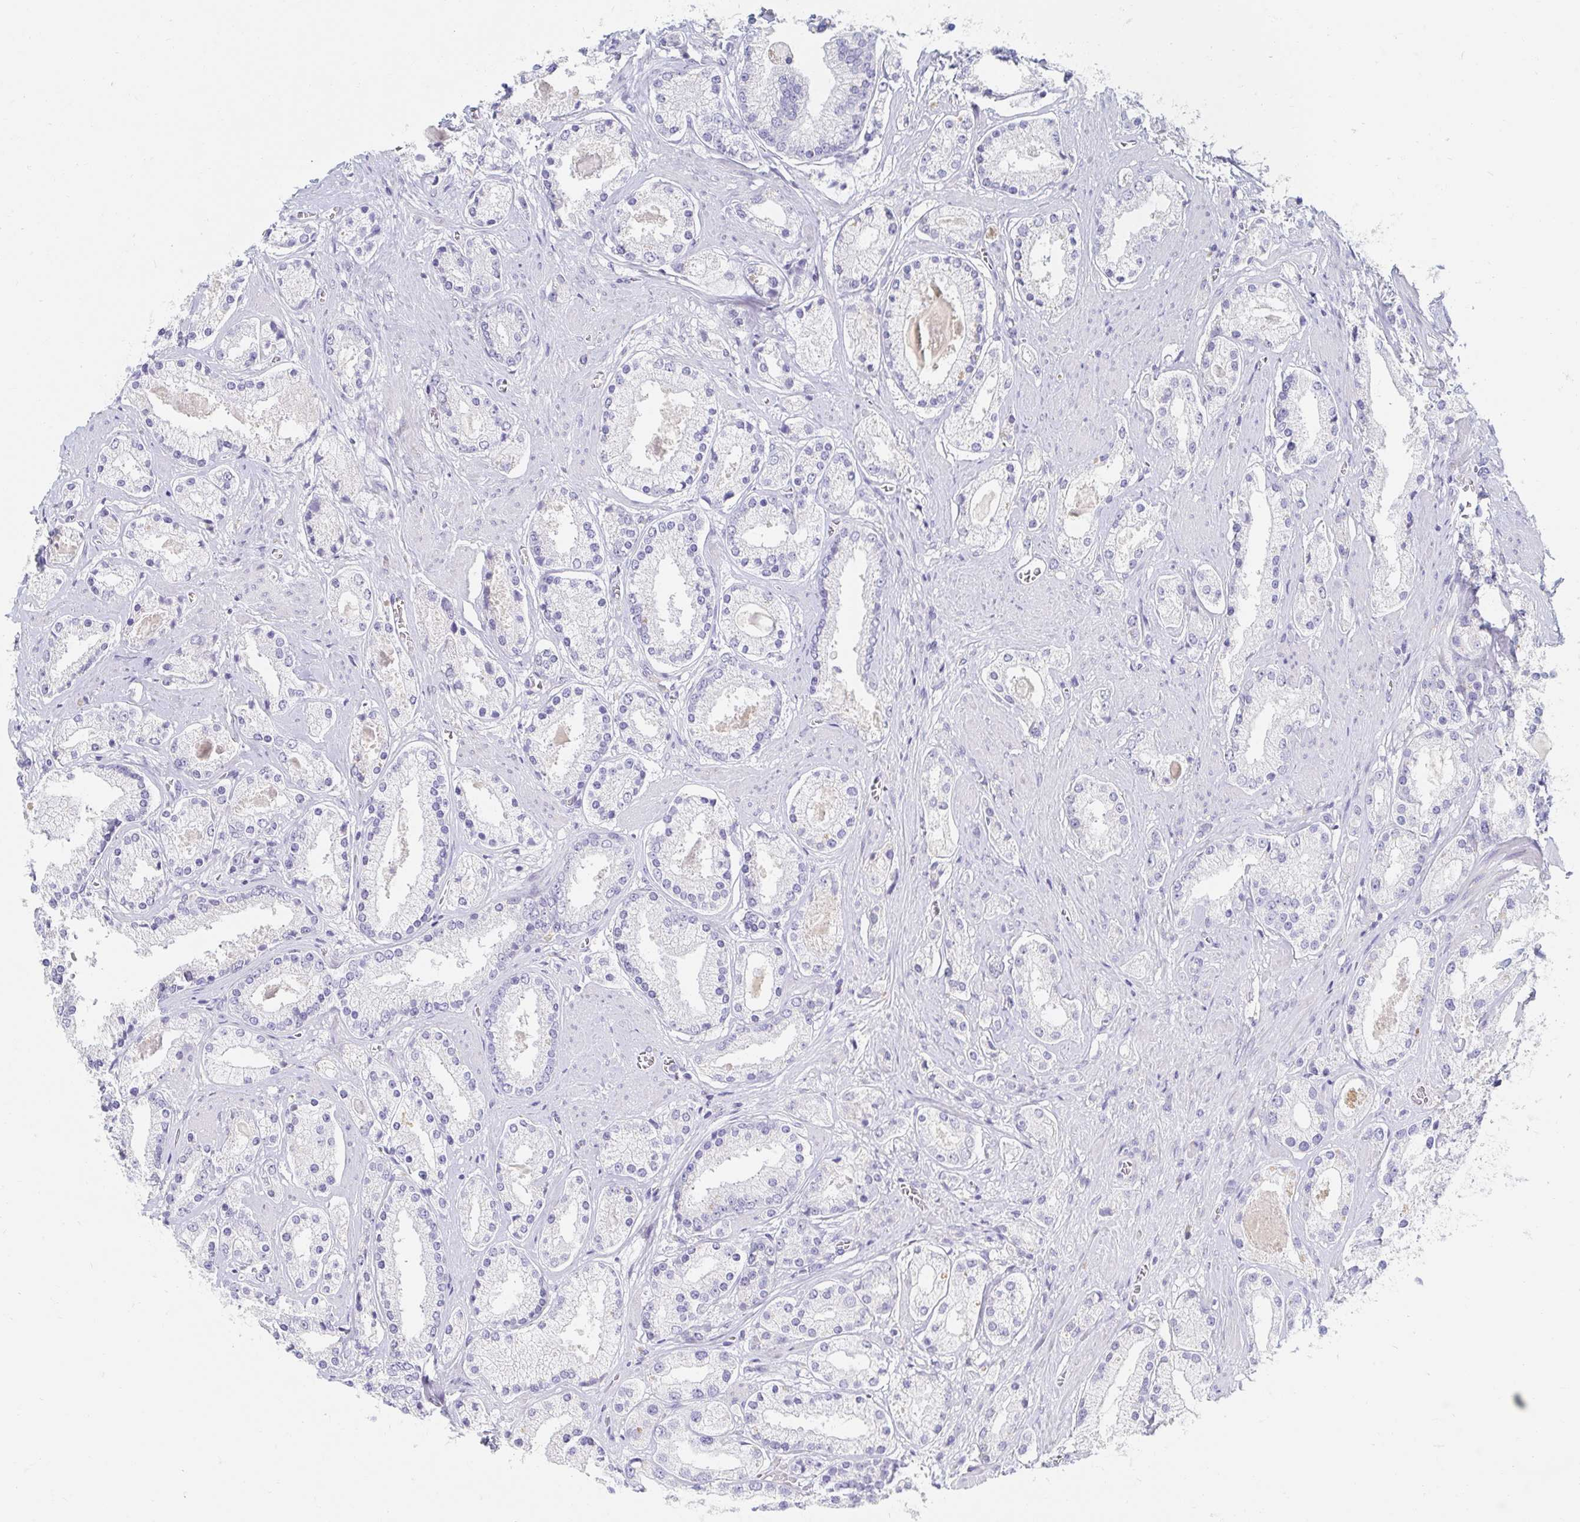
{"staining": {"intensity": "negative", "quantity": "none", "location": "none"}, "tissue": "prostate cancer", "cell_type": "Tumor cells", "image_type": "cancer", "snomed": [{"axis": "morphology", "description": "Adenocarcinoma, High grade"}, {"axis": "topography", "description": "Prostate"}], "caption": "This image is of high-grade adenocarcinoma (prostate) stained with immunohistochemistry to label a protein in brown with the nuclei are counter-stained blue. There is no staining in tumor cells.", "gene": "MYLK2", "patient": {"sex": "male", "age": 67}}